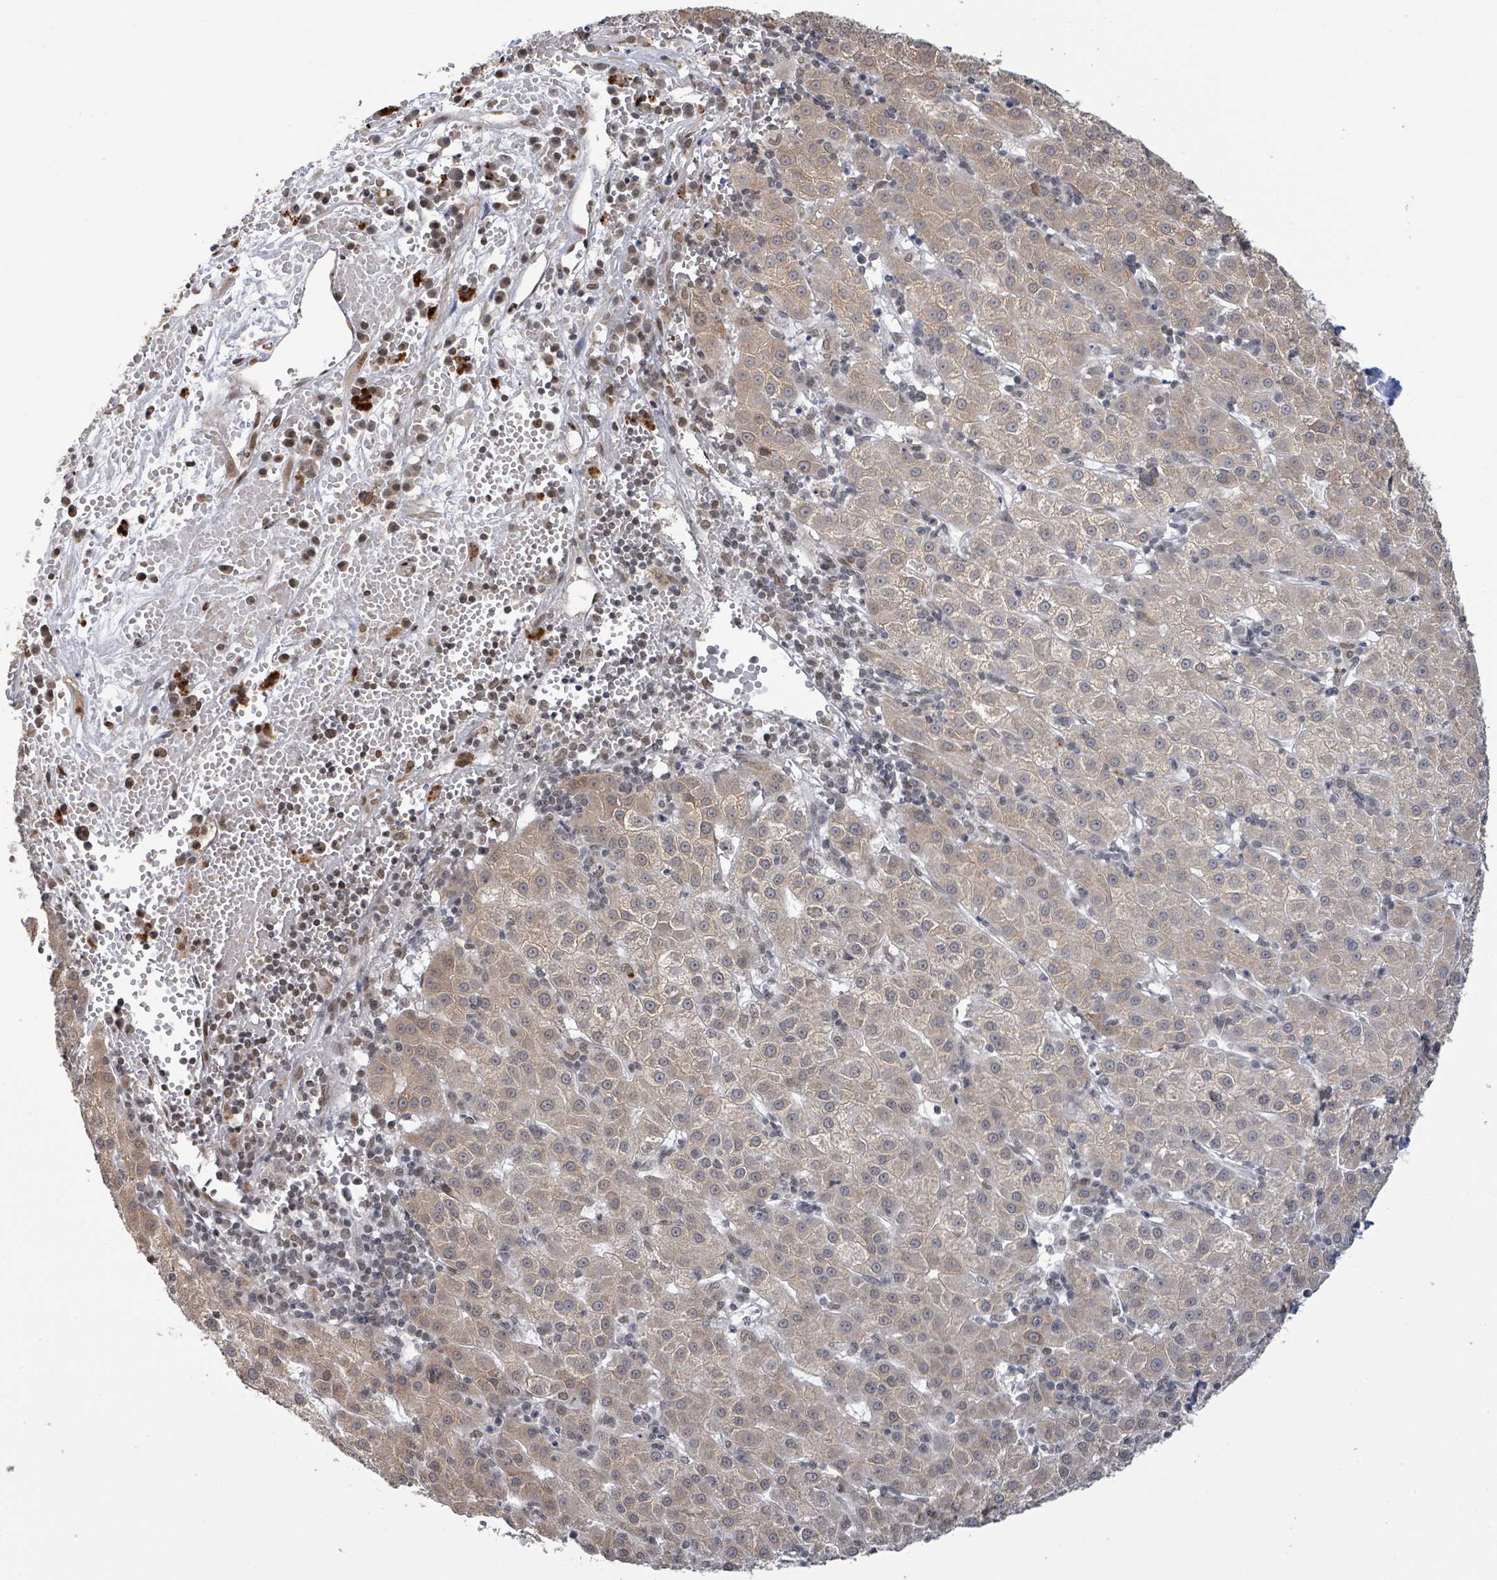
{"staining": {"intensity": "moderate", "quantity": ">75%", "location": "cytoplasmic/membranous"}, "tissue": "liver cancer", "cell_type": "Tumor cells", "image_type": "cancer", "snomed": [{"axis": "morphology", "description": "Carcinoma, Hepatocellular, NOS"}, {"axis": "topography", "description": "Liver"}], "caption": "An IHC histopathology image of neoplastic tissue is shown. Protein staining in brown shows moderate cytoplasmic/membranous positivity in hepatocellular carcinoma (liver) within tumor cells.", "gene": "SBF2", "patient": {"sex": "male", "age": 76}}